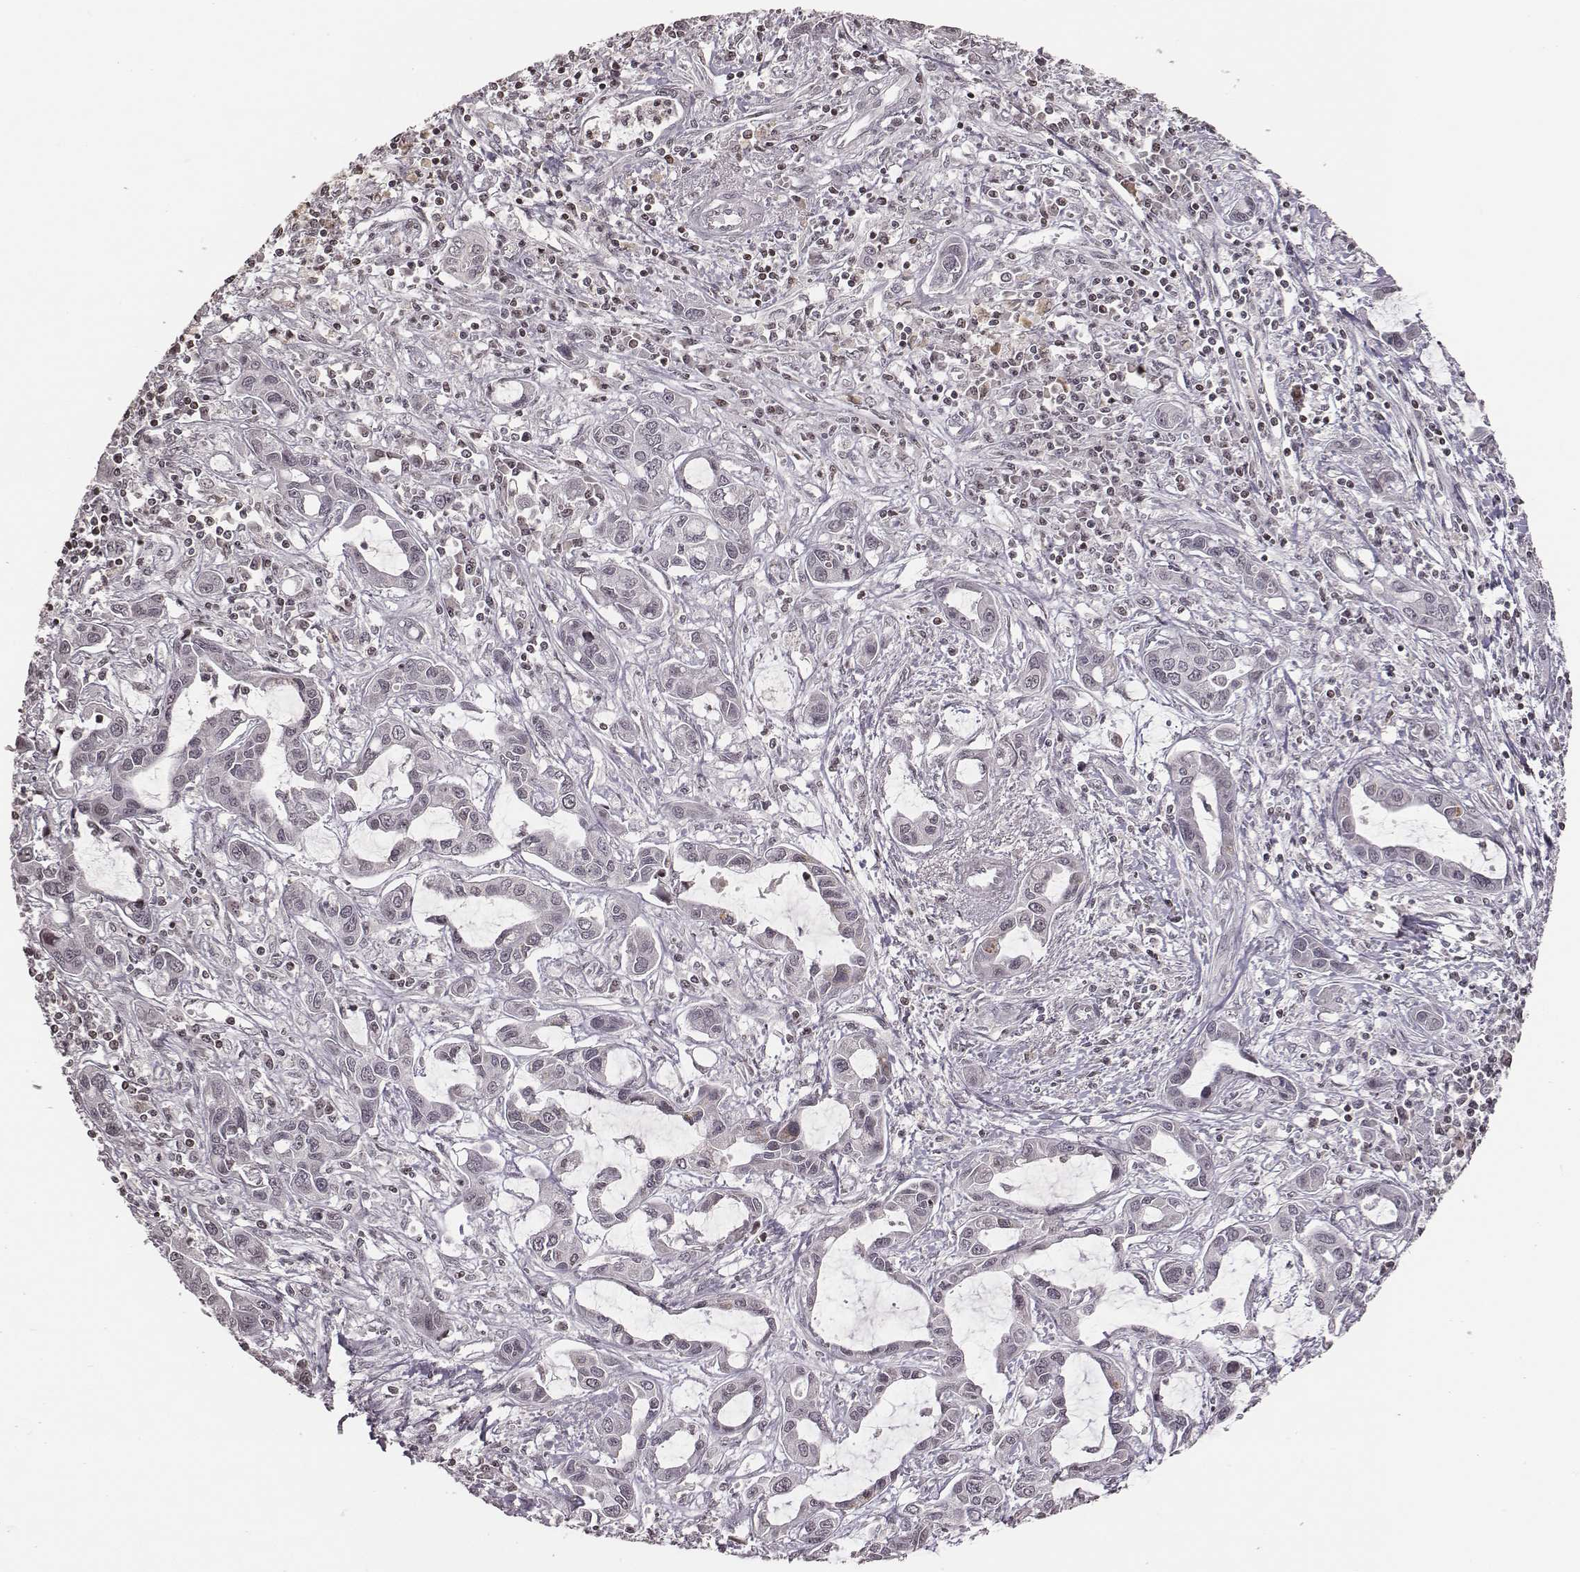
{"staining": {"intensity": "negative", "quantity": "none", "location": "none"}, "tissue": "liver cancer", "cell_type": "Tumor cells", "image_type": "cancer", "snomed": [{"axis": "morphology", "description": "Cholangiocarcinoma"}, {"axis": "topography", "description": "Liver"}], "caption": "Histopathology image shows no significant protein staining in tumor cells of liver cholangiocarcinoma.", "gene": "GRM4", "patient": {"sex": "male", "age": 58}}